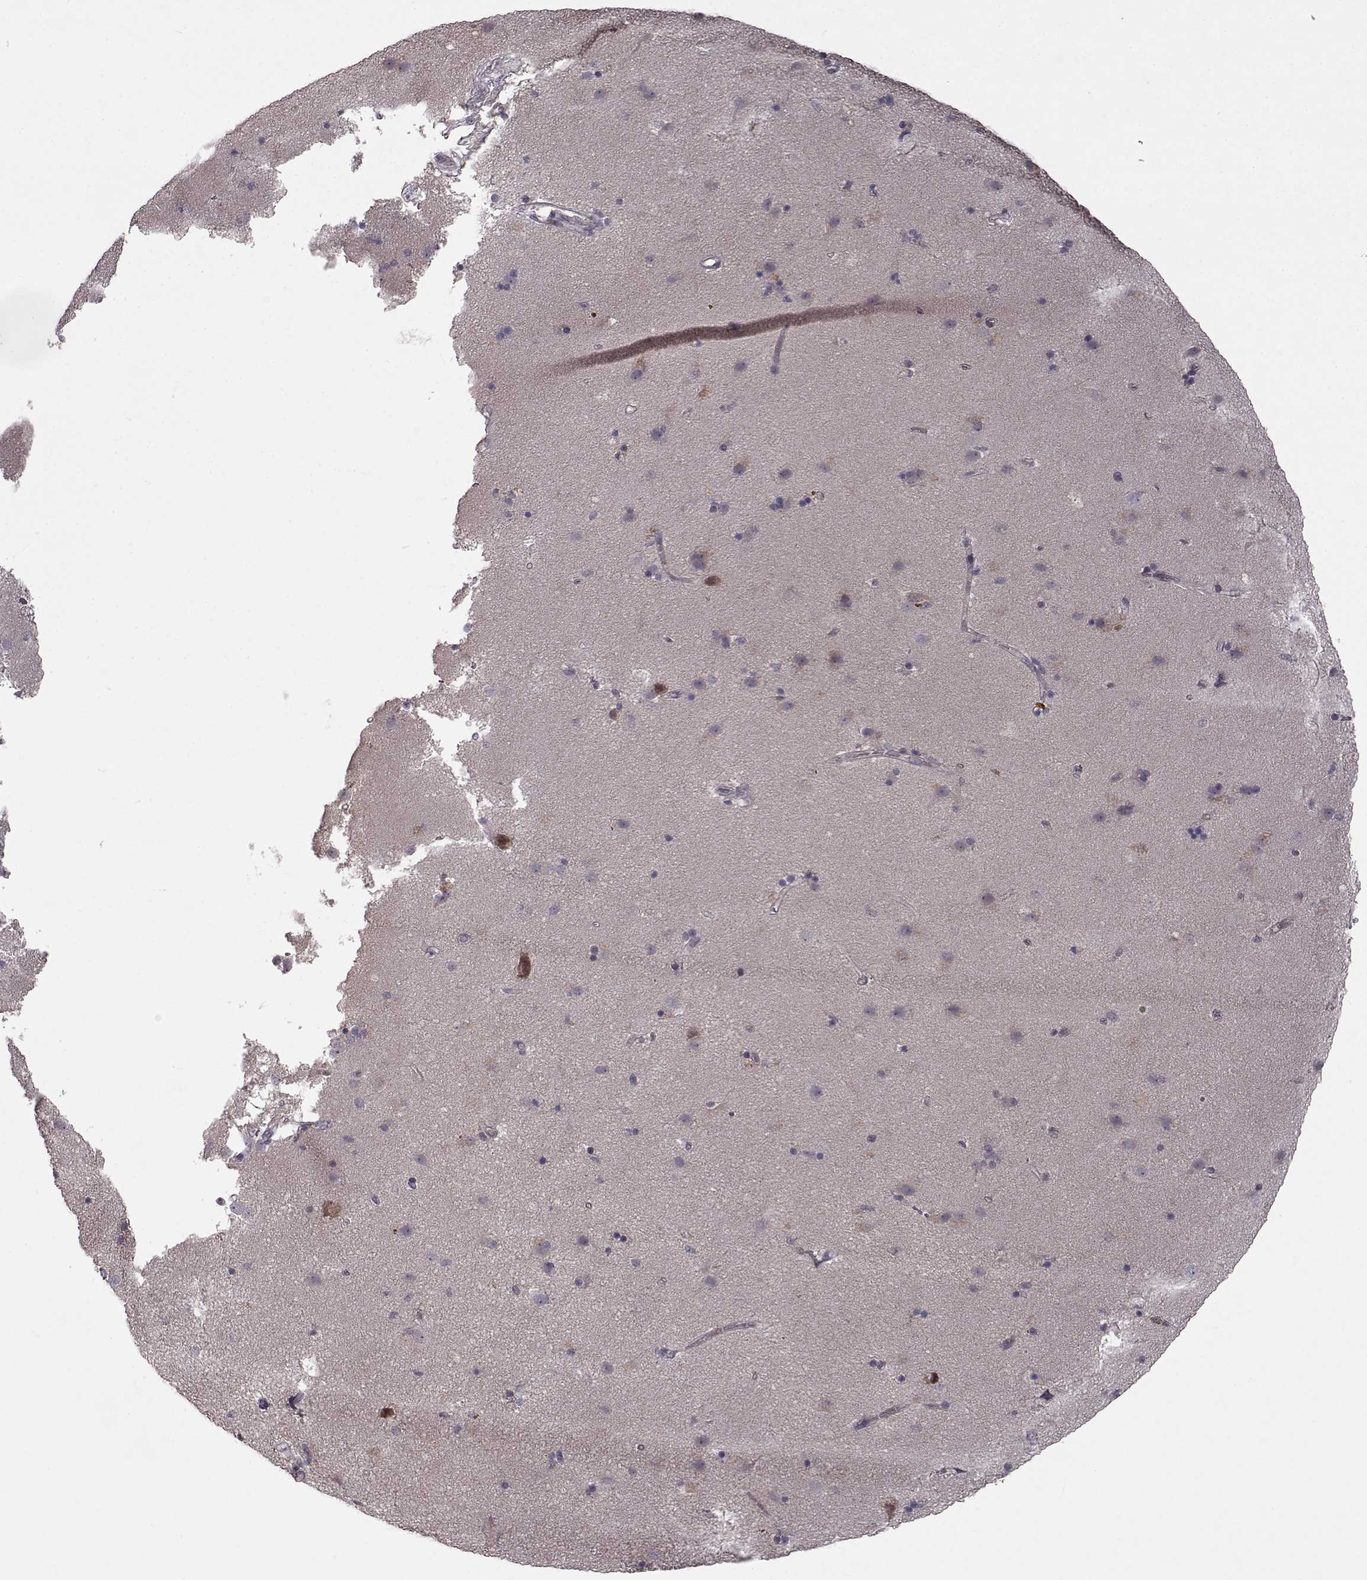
{"staining": {"intensity": "negative", "quantity": "none", "location": "none"}, "tissue": "caudate", "cell_type": "Glial cells", "image_type": "normal", "snomed": [{"axis": "morphology", "description": "Normal tissue, NOS"}, {"axis": "topography", "description": "Lateral ventricle wall"}], "caption": "Immunohistochemistry image of benign human caudate stained for a protein (brown), which displays no expression in glial cells.", "gene": "RANBP1", "patient": {"sex": "female", "age": 71}}